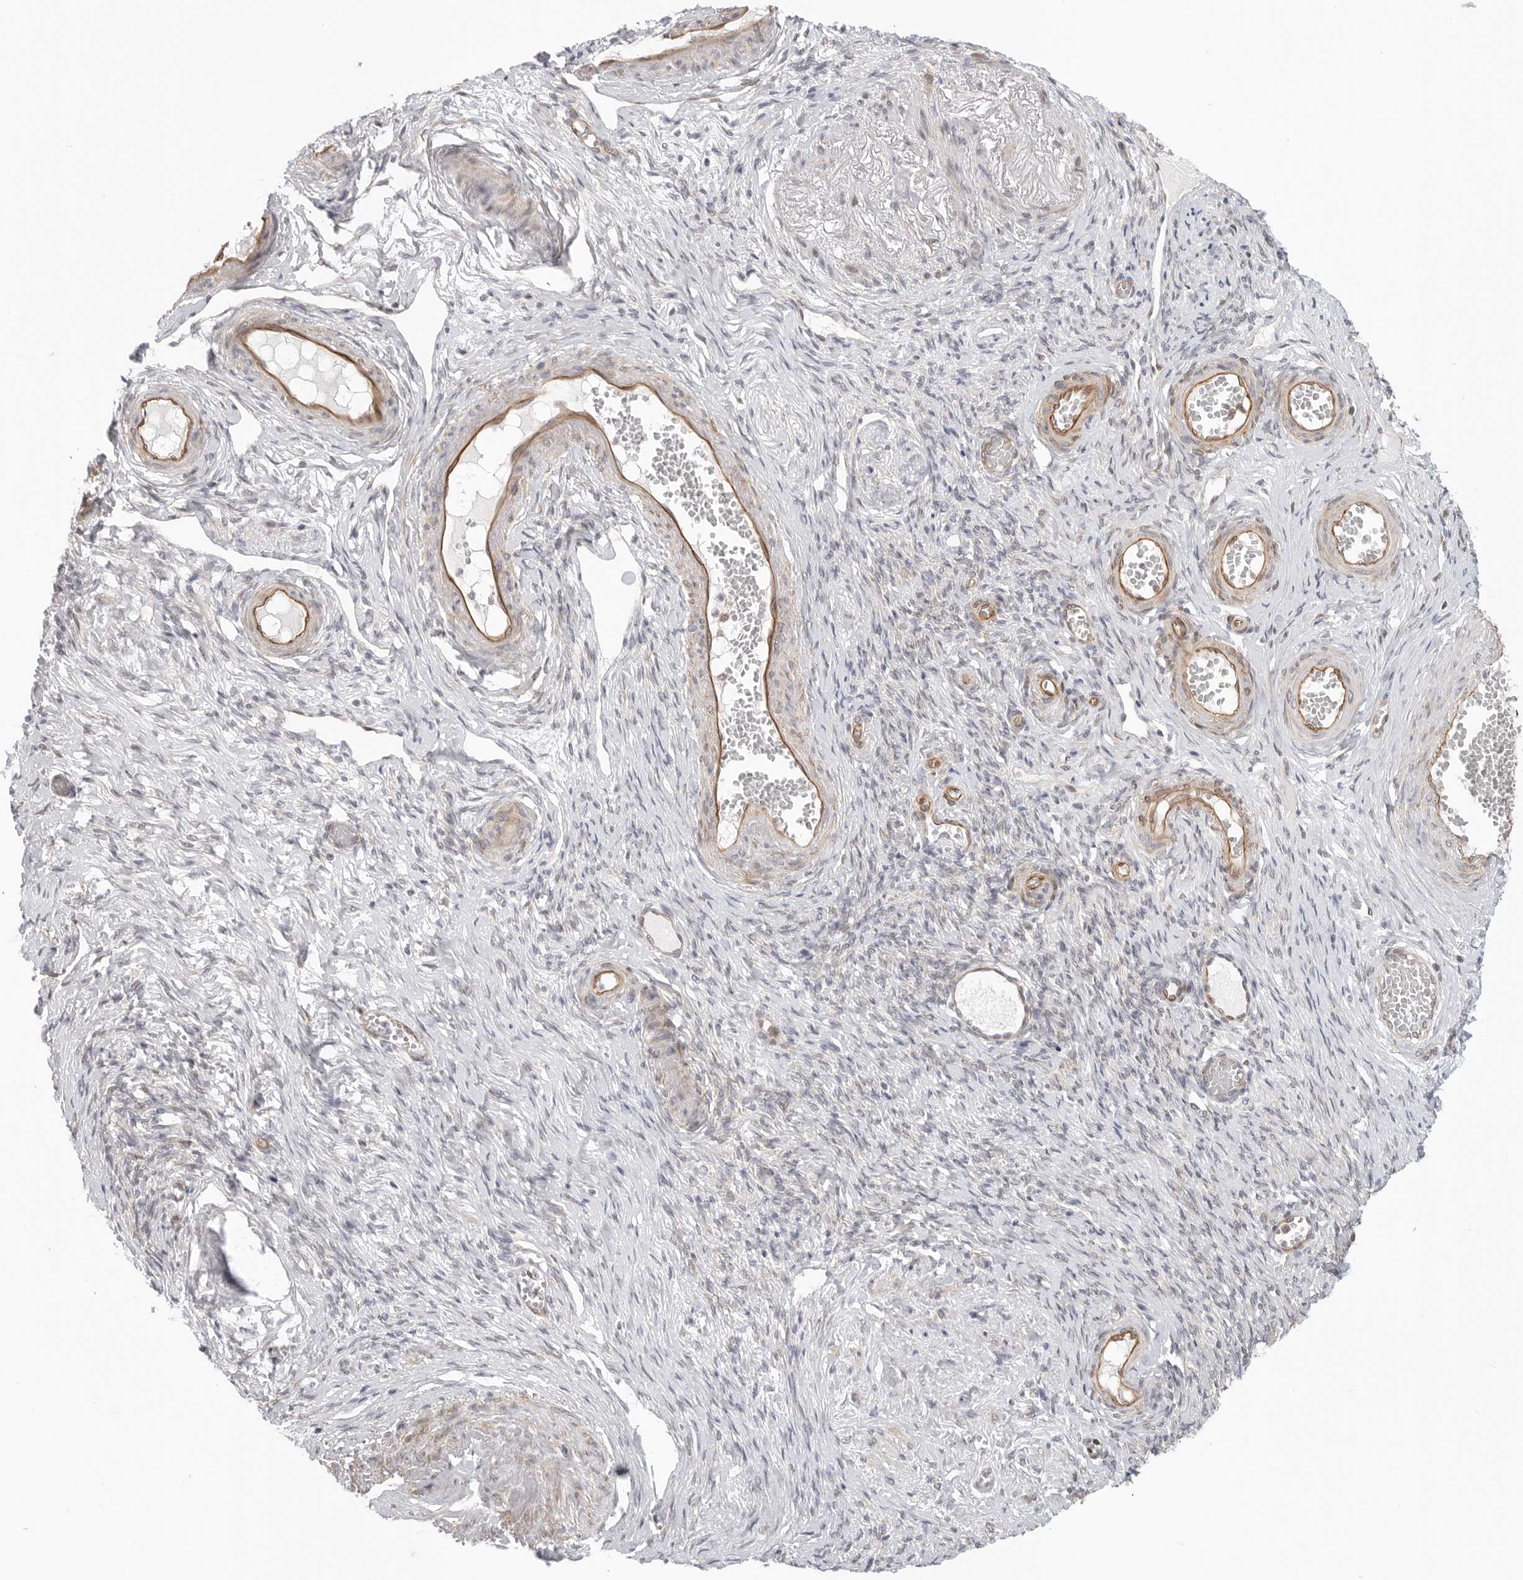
{"staining": {"intensity": "negative", "quantity": "none", "location": "none"}, "tissue": "adipose tissue", "cell_type": "Adipocytes", "image_type": "normal", "snomed": [{"axis": "morphology", "description": "Normal tissue, NOS"}, {"axis": "topography", "description": "Vascular tissue"}, {"axis": "topography", "description": "Fallopian tube"}, {"axis": "topography", "description": "Ovary"}], "caption": "Immunohistochemistry image of normal adipose tissue: human adipose tissue stained with DAB shows no significant protein positivity in adipocytes. (DAB immunohistochemistry (IHC), high magnification).", "gene": "ATOH7", "patient": {"sex": "female", "age": 67}}